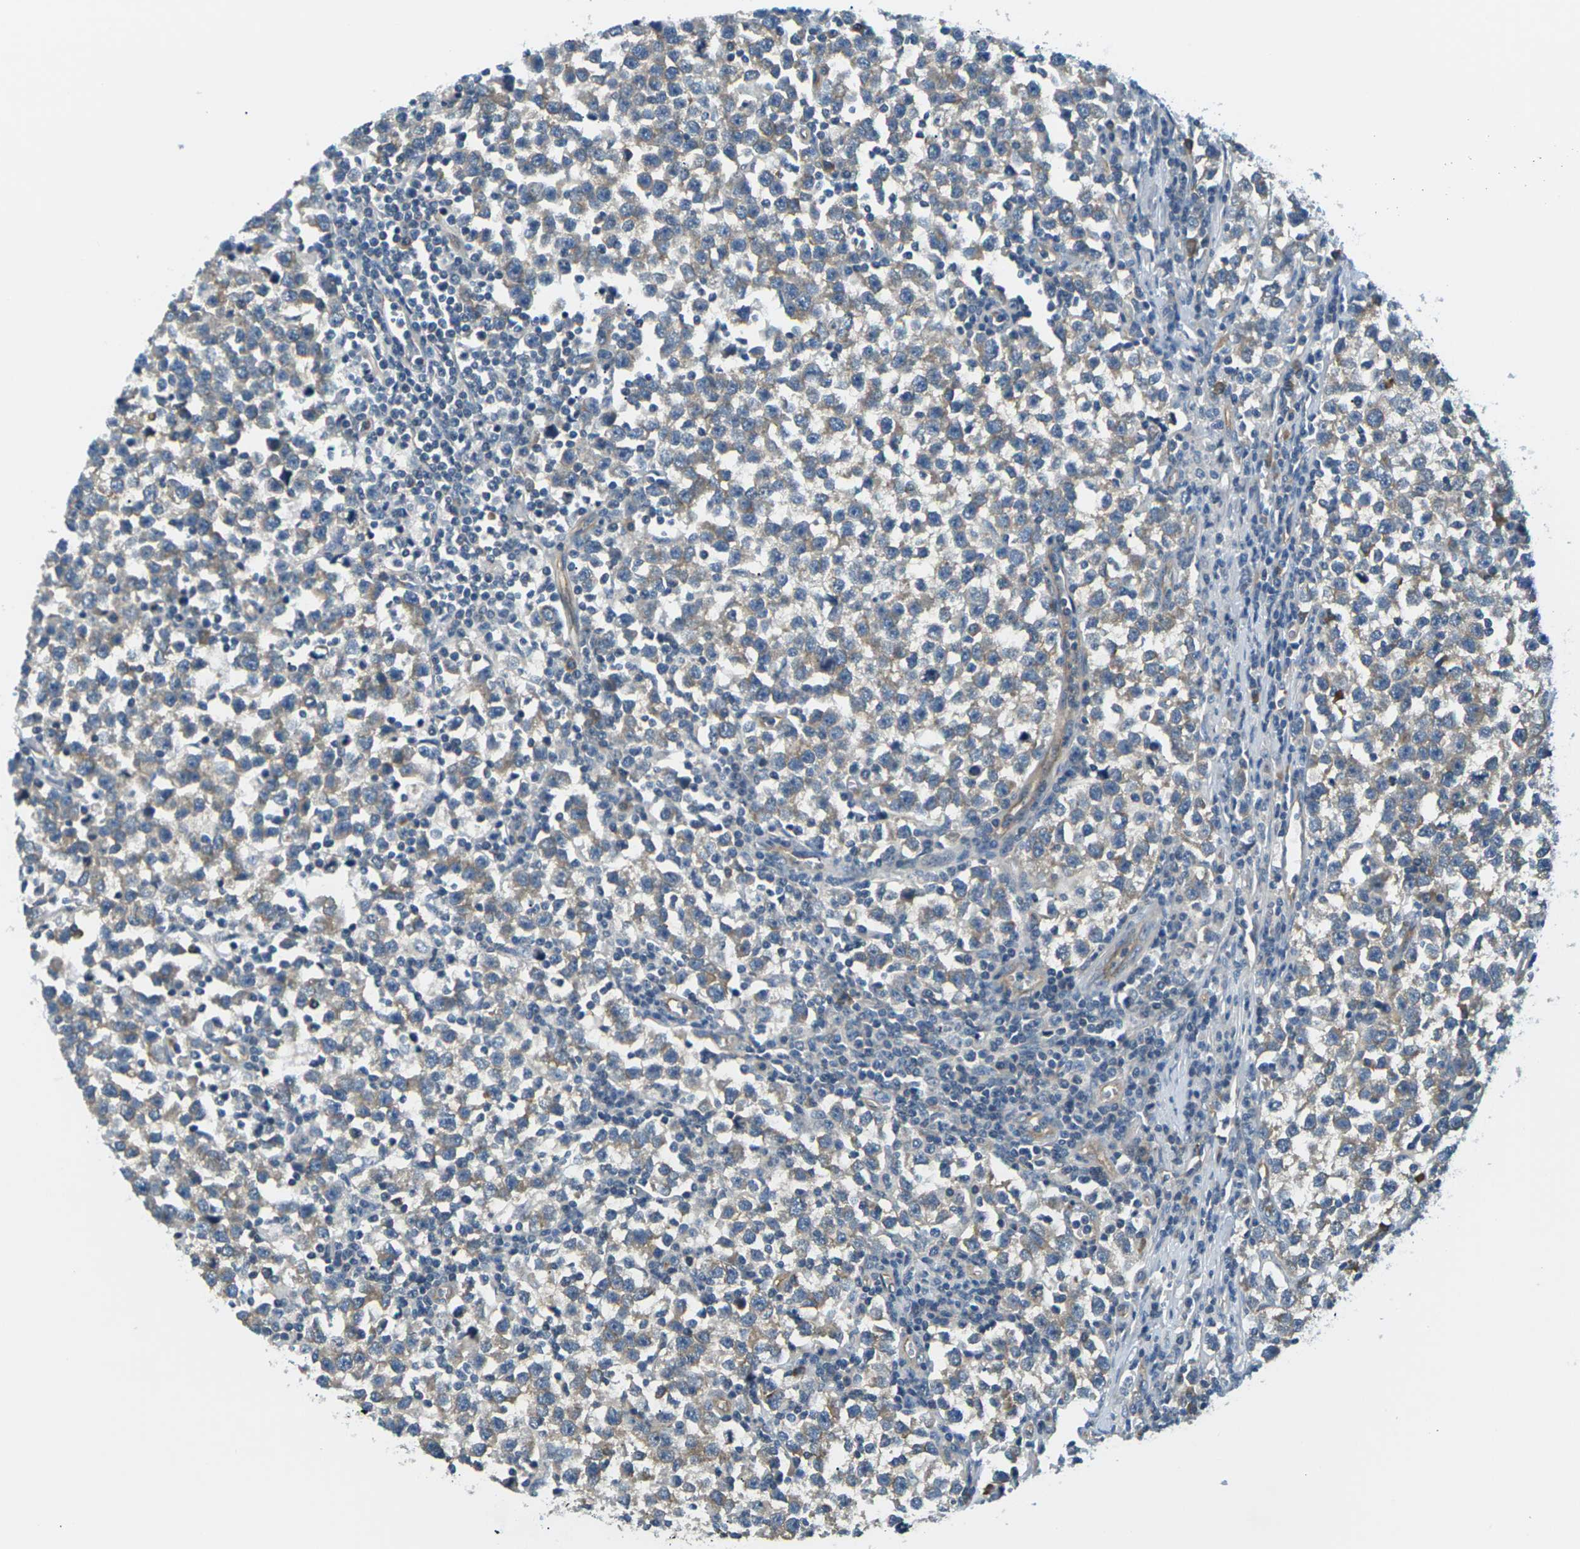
{"staining": {"intensity": "weak", "quantity": "<25%", "location": "cytoplasmic/membranous"}, "tissue": "testis cancer", "cell_type": "Tumor cells", "image_type": "cancer", "snomed": [{"axis": "morphology", "description": "Seminoma, NOS"}, {"axis": "topography", "description": "Testis"}], "caption": "Human testis seminoma stained for a protein using immunohistochemistry (IHC) shows no positivity in tumor cells.", "gene": "SLC13A3", "patient": {"sex": "male", "age": 43}}